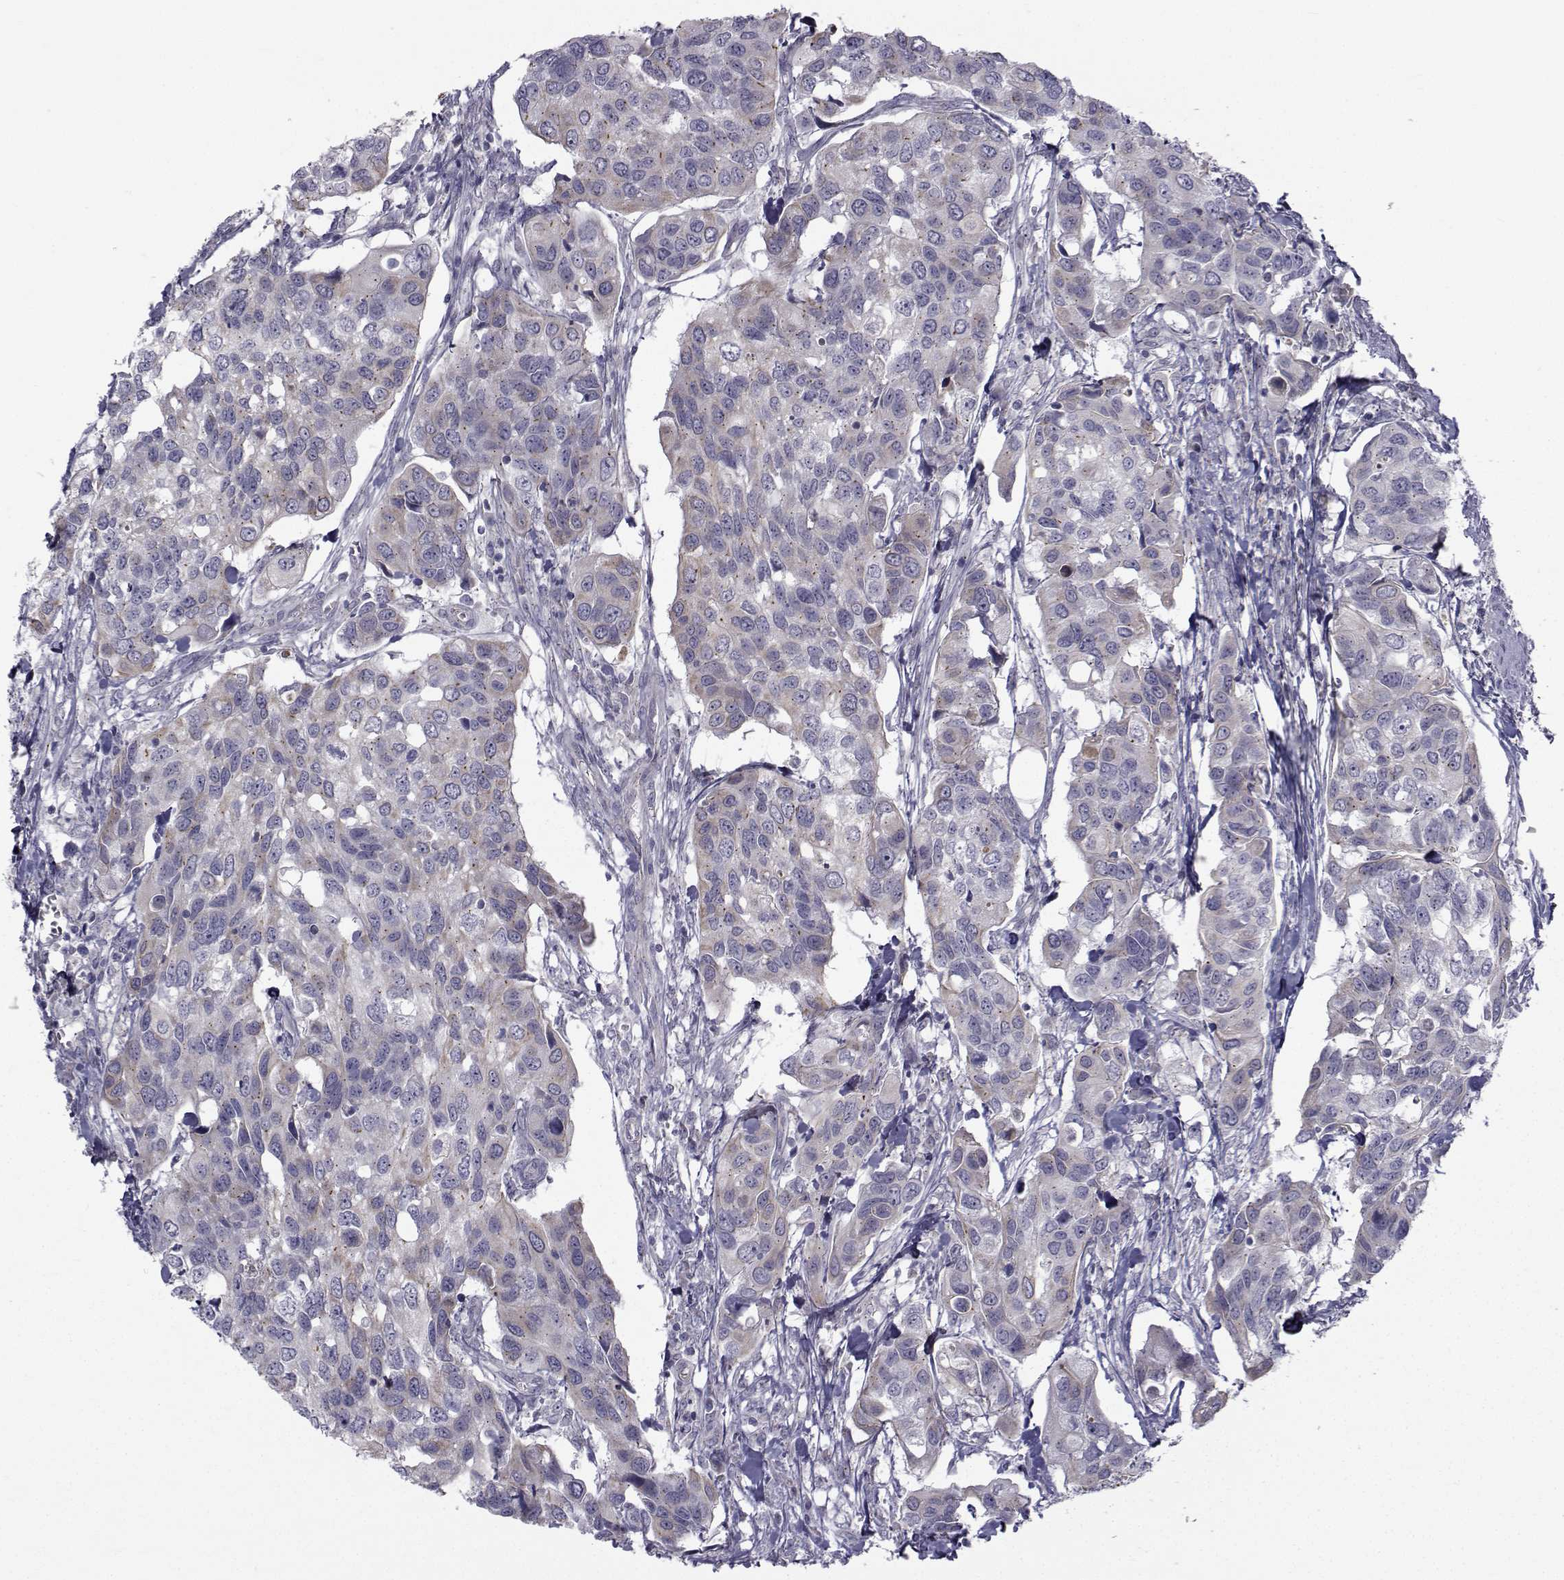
{"staining": {"intensity": "negative", "quantity": "none", "location": "none"}, "tissue": "urothelial cancer", "cell_type": "Tumor cells", "image_type": "cancer", "snomed": [{"axis": "morphology", "description": "Urothelial carcinoma, High grade"}, {"axis": "topography", "description": "Urinary bladder"}], "caption": "This is a histopathology image of IHC staining of urothelial carcinoma (high-grade), which shows no positivity in tumor cells.", "gene": "ANGPT1", "patient": {"sex": "male", "age": 60}}